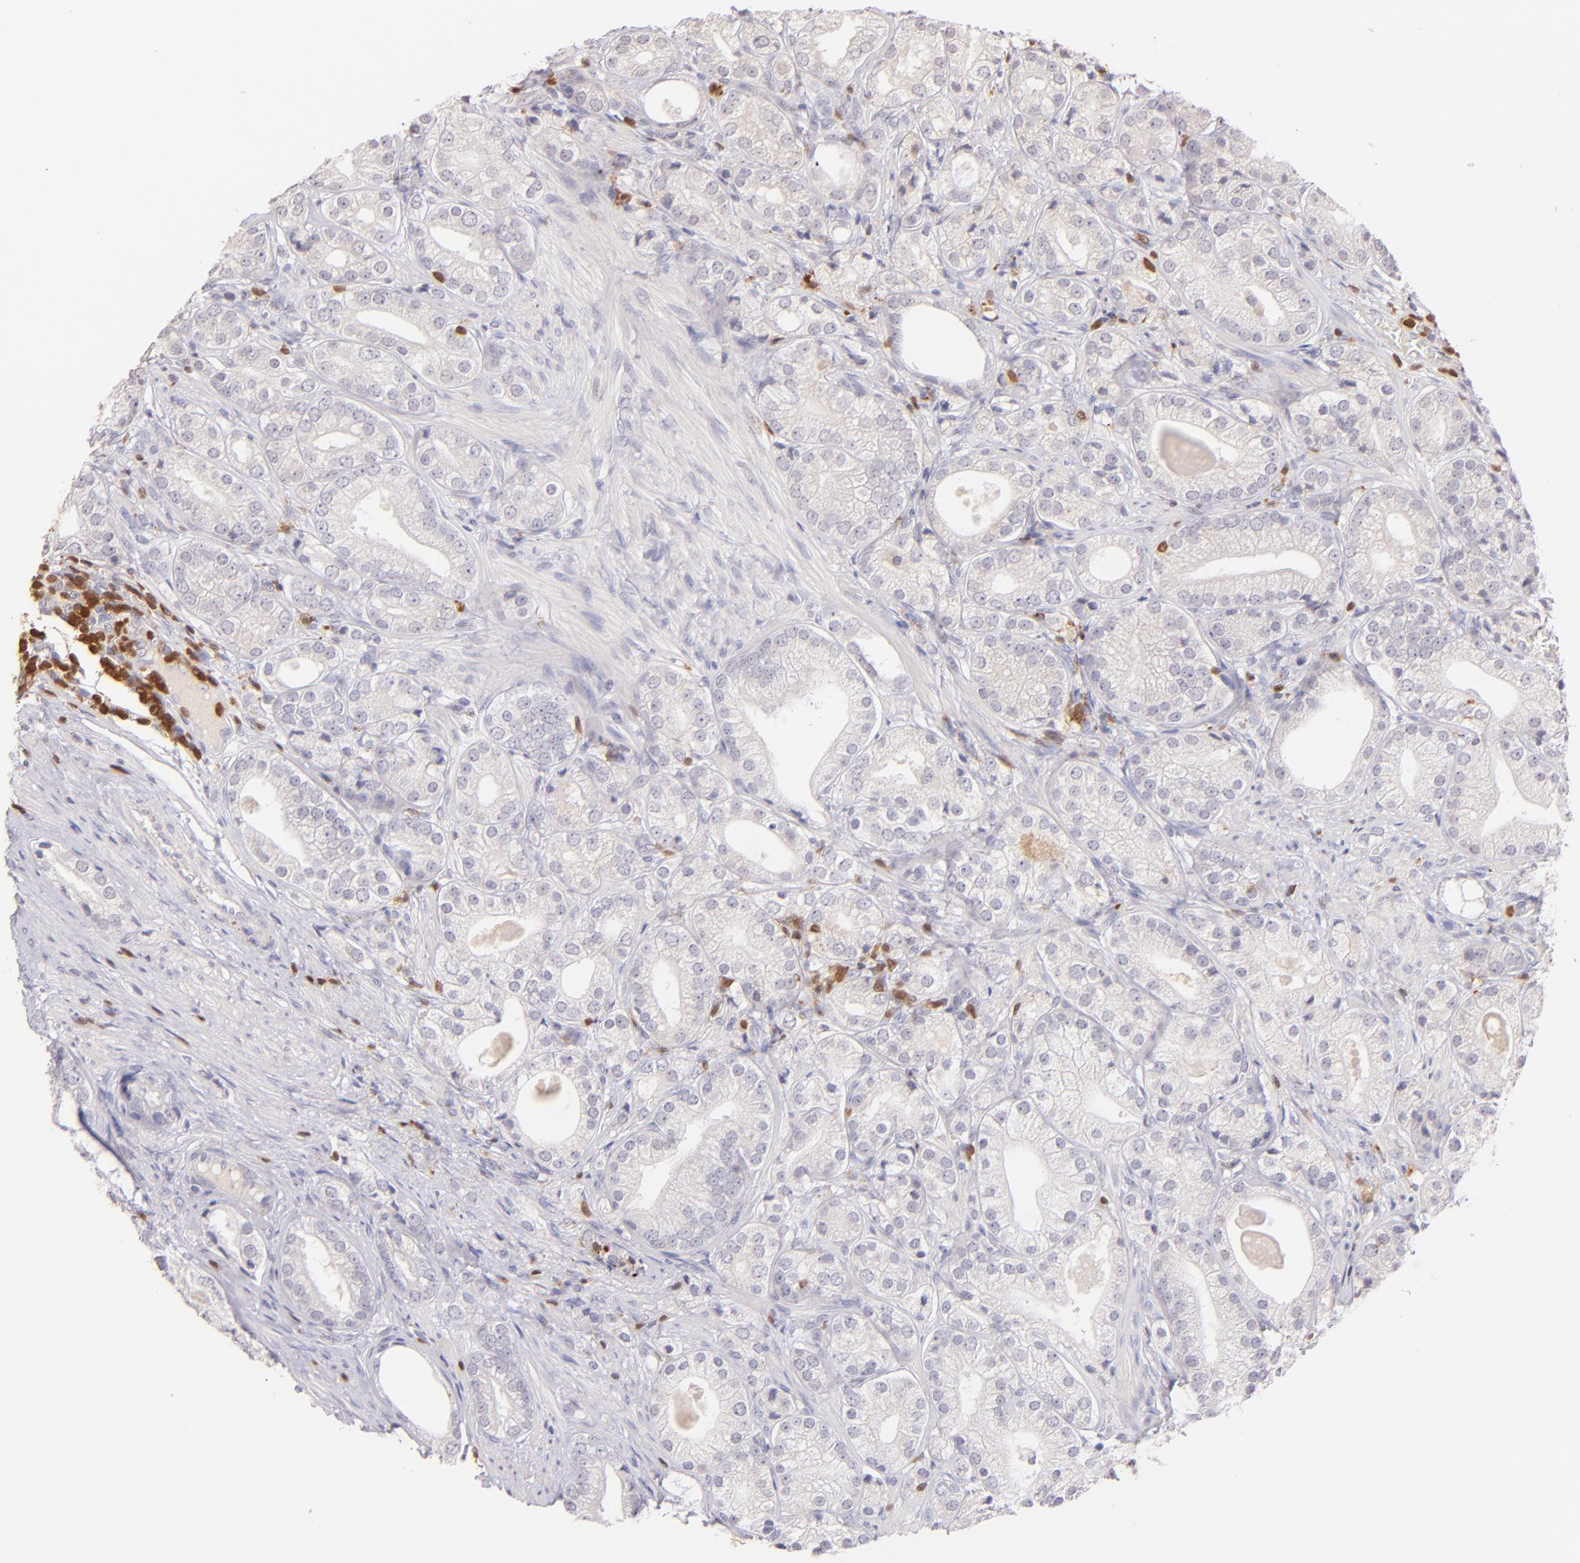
{"staining": {"intensity": "negative", "quantity": "none", "location": "none"}, "tissue": "prostate cancer", "cell_type": "Tumor cells", "image_type": "cancer", "snomed": [{"axis": "morphology", "description": "Adenocarcinoma, Low grade"}, {"axis": "topography", "description": "Prostate"}], "caption": "There is no significant positivity in tumor cells of prostate cancer. (DAB IHC with hematoxylin counter stain).", "gene": "ZAP70", "patient": {"sex": "male", "age": 69}}